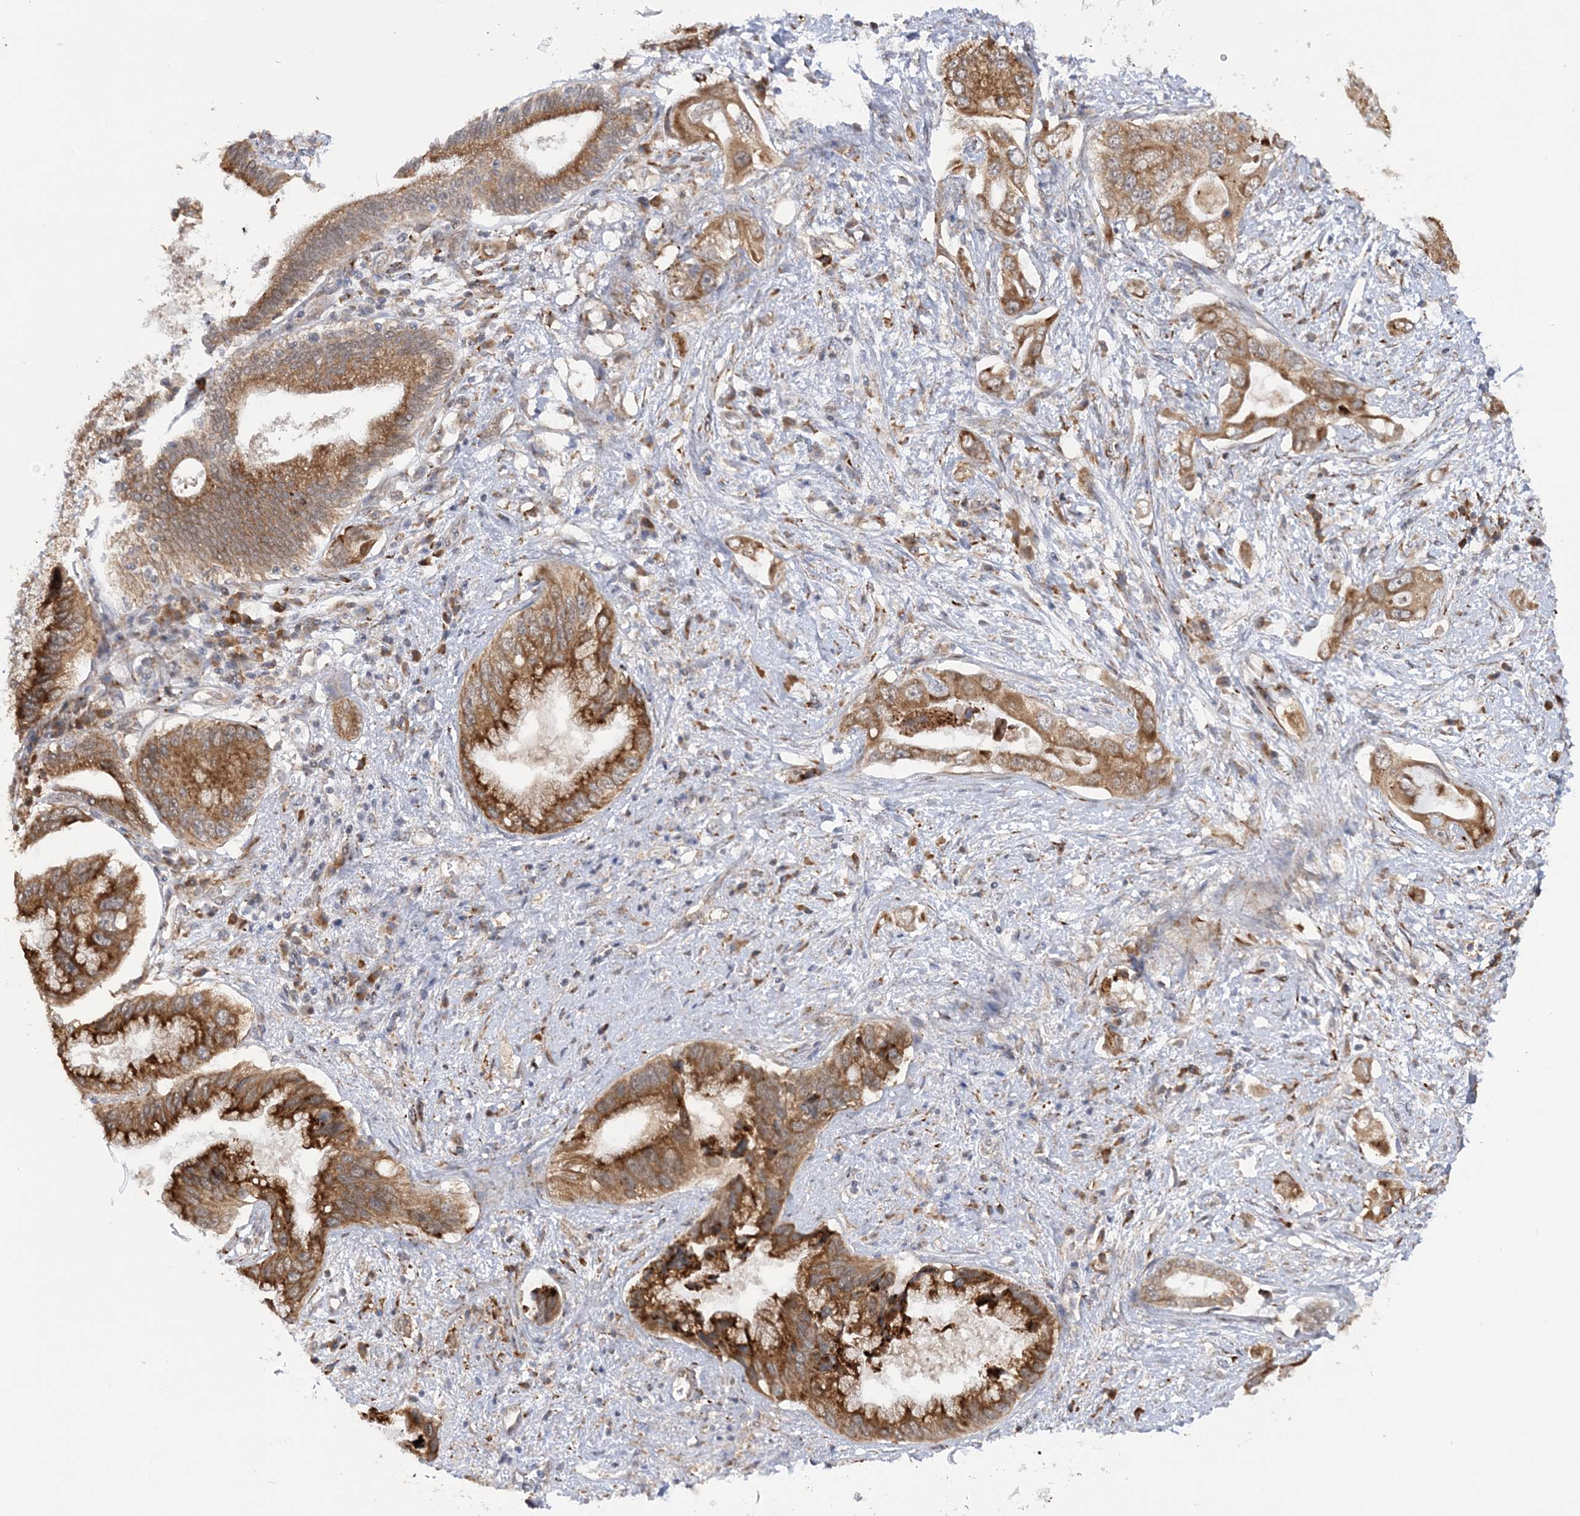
{"staining": {"intensity": "strong", "quantity": ">75%", "location": "cytoplasmic/membranous"}, "tissue": "pancreatic cancer", "cell_type": "Tumor cells", "image_type": "cancer", "snomed": [{"axis": "morphology", "description": "Inflammation, NOS"}, {"axis": "morphology", "description": "Adenocarcinoma, NOS"}, {"axis": "topography", "description": "Pancreas"}], "caption": "Tumor cells display high levels of strong cytoplasmic/membranous expression in approximately >75% of cells in human adenocarcinoma (pancreatic). (IHC, brightfield microscopy, high magnification).", "gene": "MRPL47", "patient": {"sex": "female", "age": 56}}